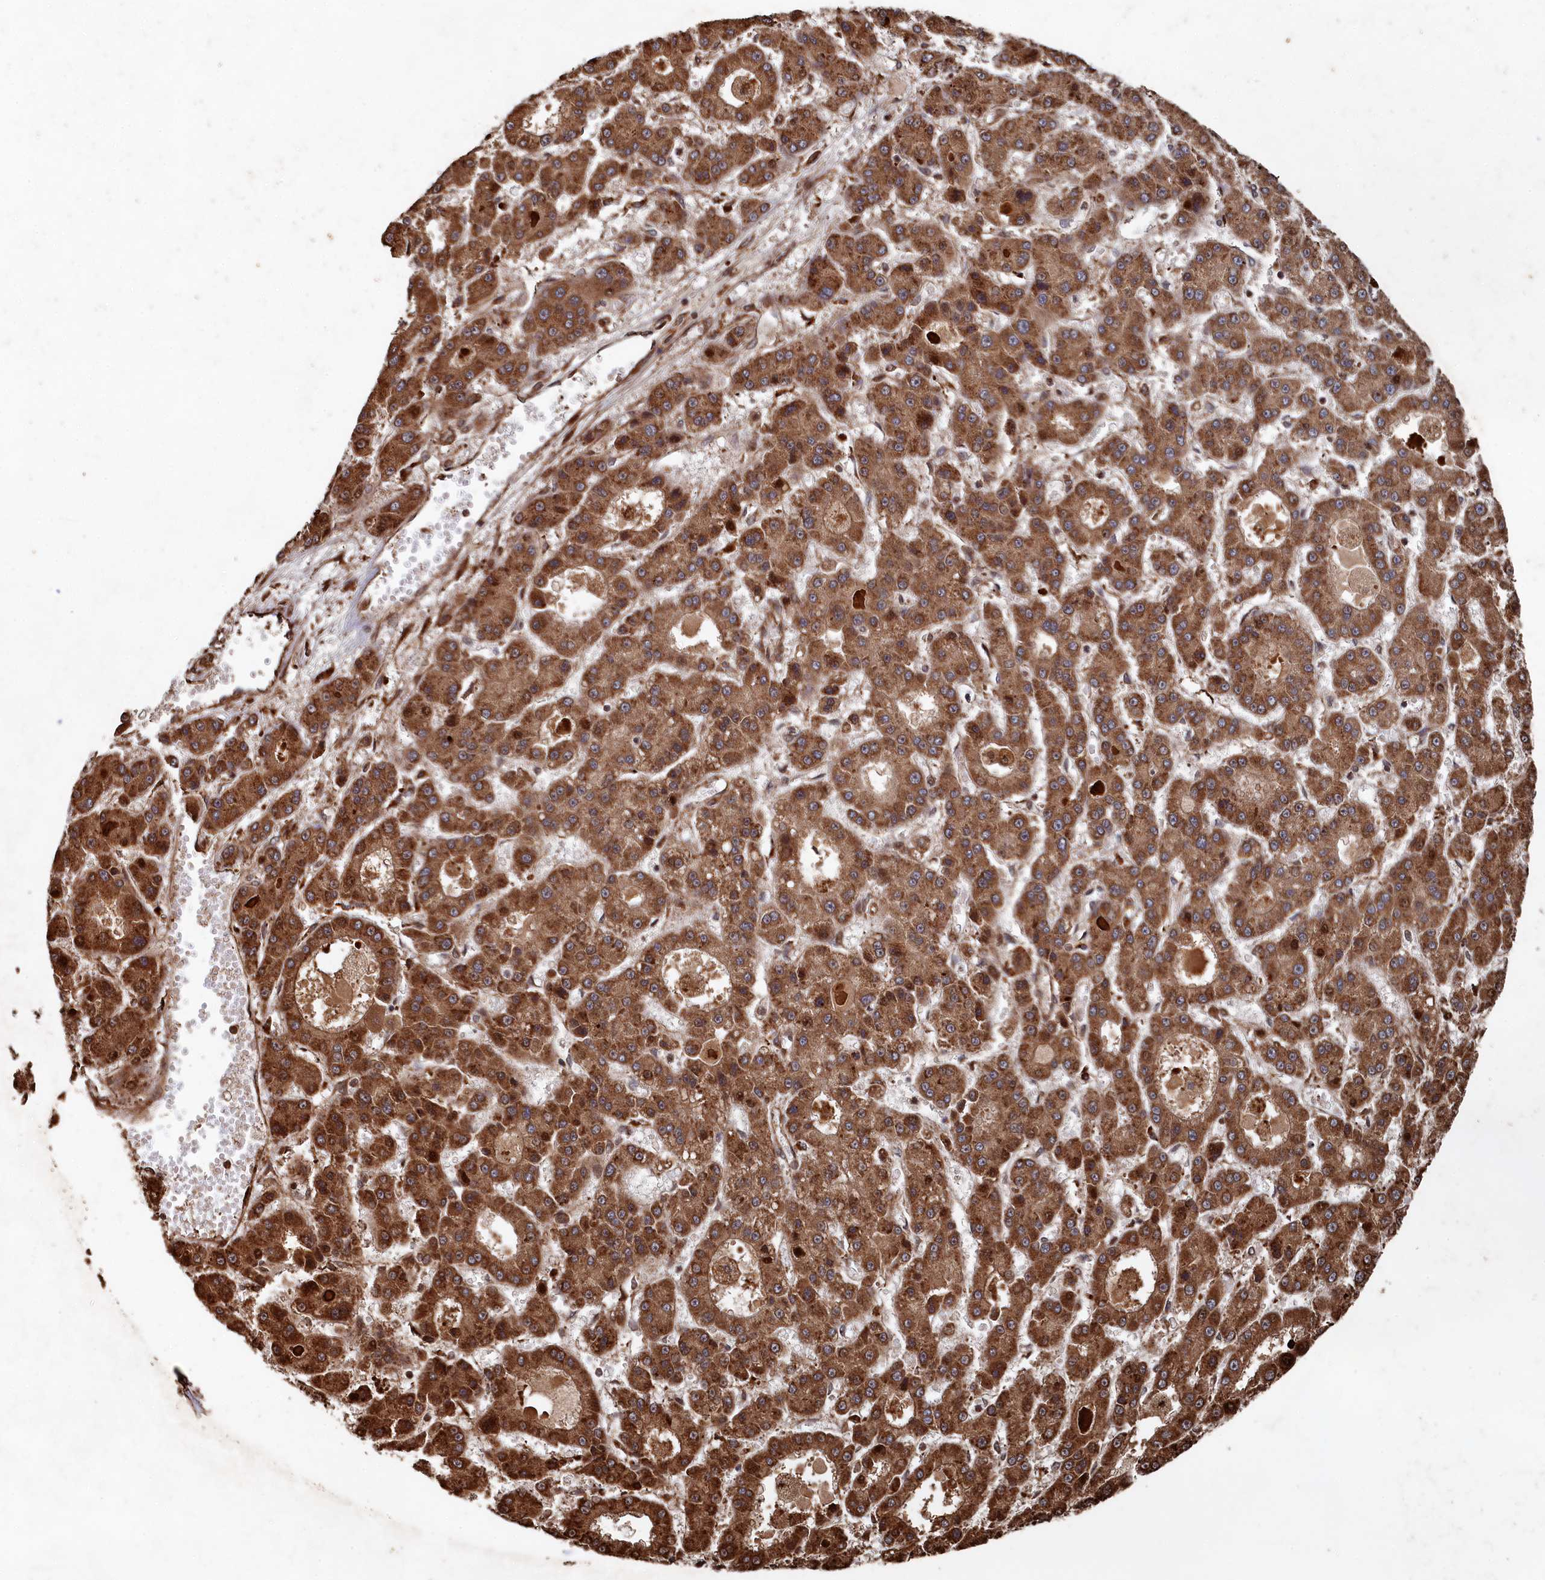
{"staining": {"intensity": "strong", "quantity": ">75%", "location": "cytoplasmic/membranous,nuclear"}, "tissue": "liver cancer", "cell_type": "Tumor cells", "image_type": "cancer", "snomed": [{"axis": "morphology", "description": "Carcinoma, Hepatocellular, NOS"}, {"axis": "topography", "description": "Liver"}], "caption": "Protein analysis of hepatocellular carcinoma (liver) tissue reveals strong cytoplasmic/membranous and nuclear staining in about >75% of tumor cells.", "gene": "PIGN", "patient": {"sex": "male", "age": 70}}